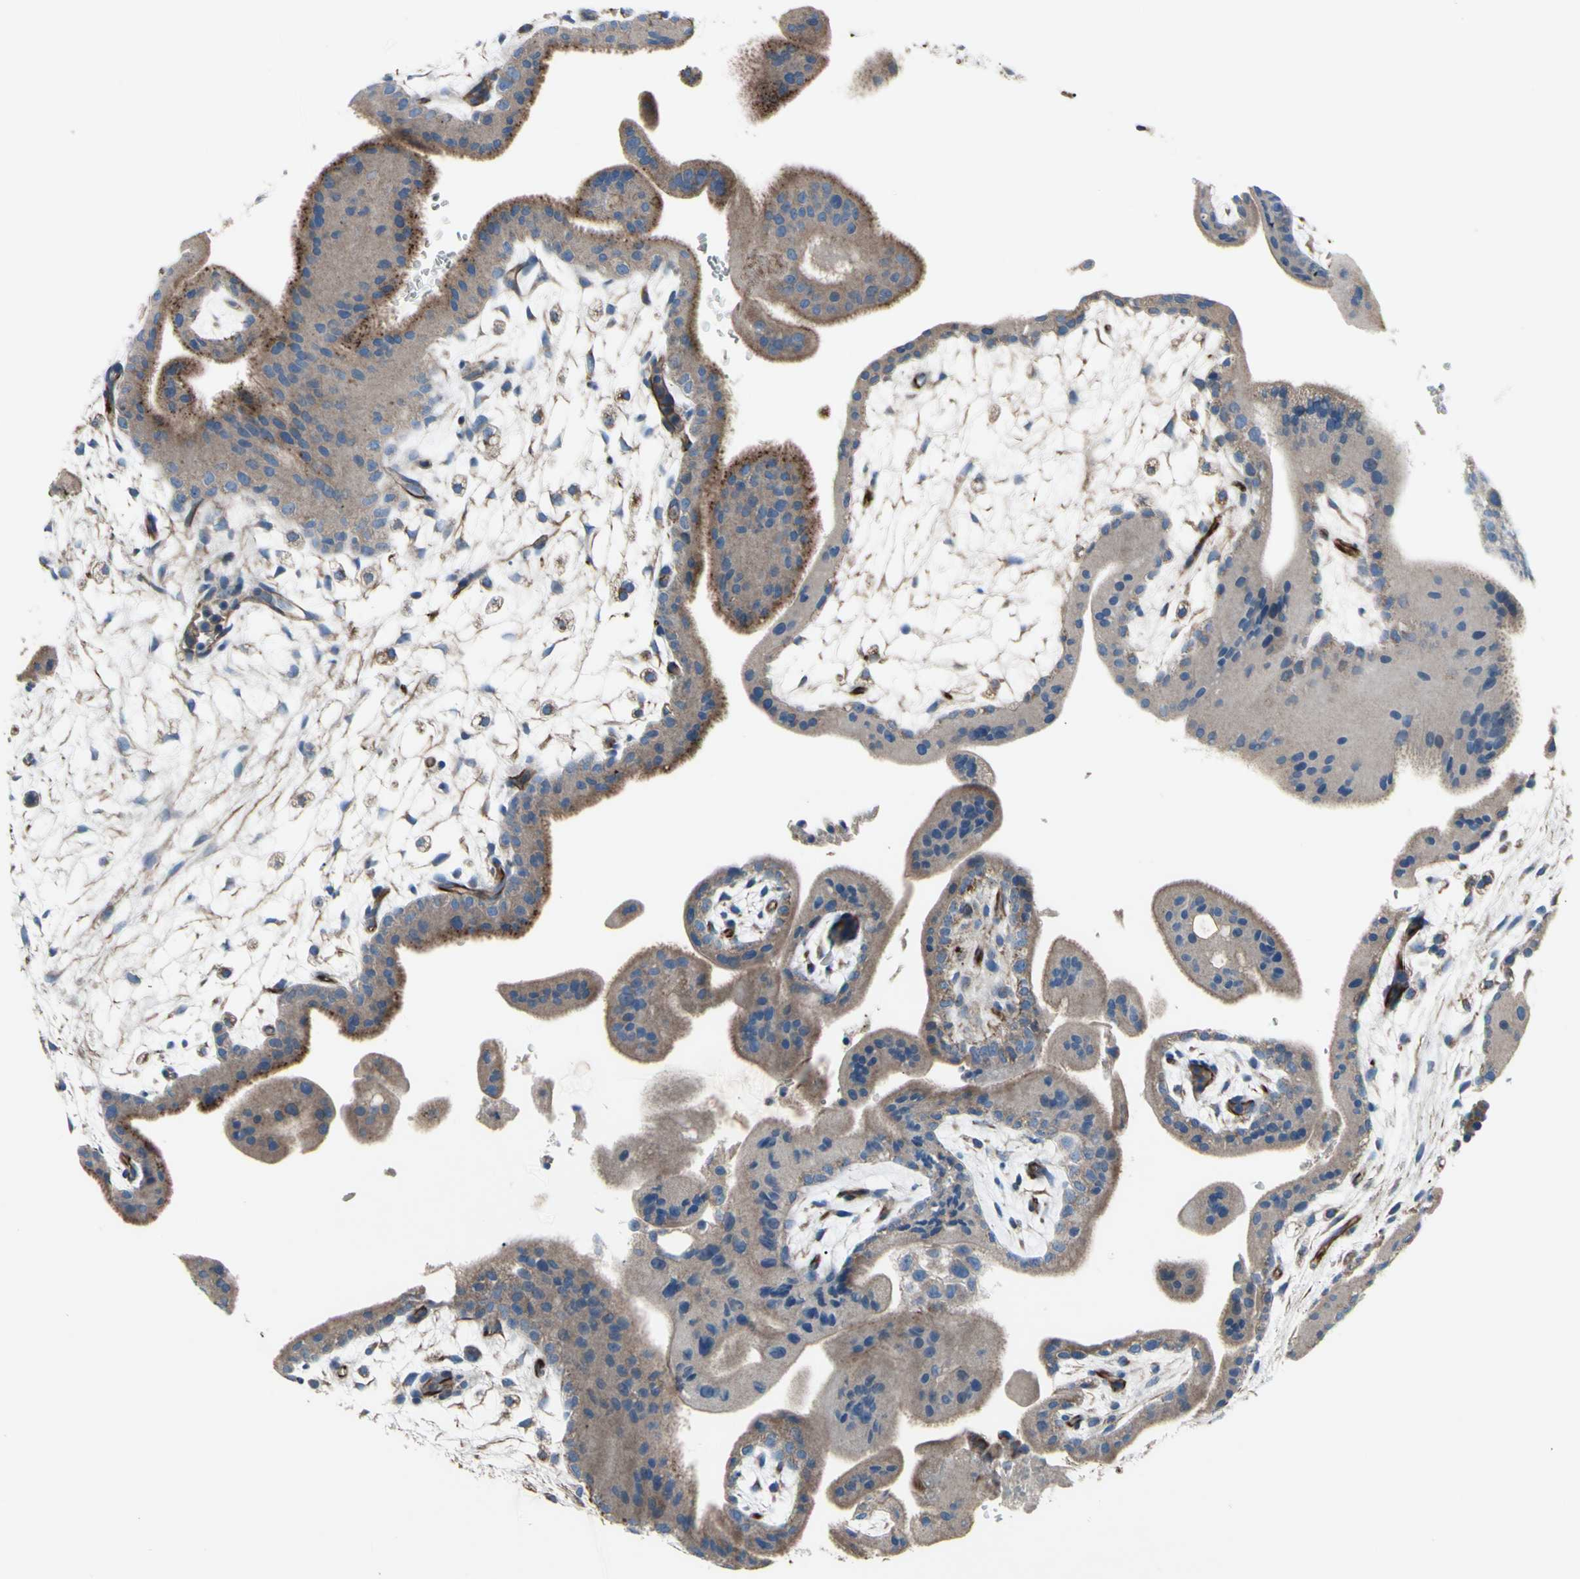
{"staining": {"intensity": "weak", "quantity": ">75%", "location": "cytoplasmic/membranous"}, "tissue": "placenta", "cell_type": "Decidual cells", "image_type": "normal", "snomed": [{"axis": "morphology", "description": "Normal tissue, NOS"}, {"axis": "topography", "description": "Placenta"}], "caption": "IHC of unremarkable placenta reveals low levels of weak cytoplasmic/membranous expression in about >75% of decidual cells.", "gene": "EMC7", "patient": {"sex": "female", "age": 35}}